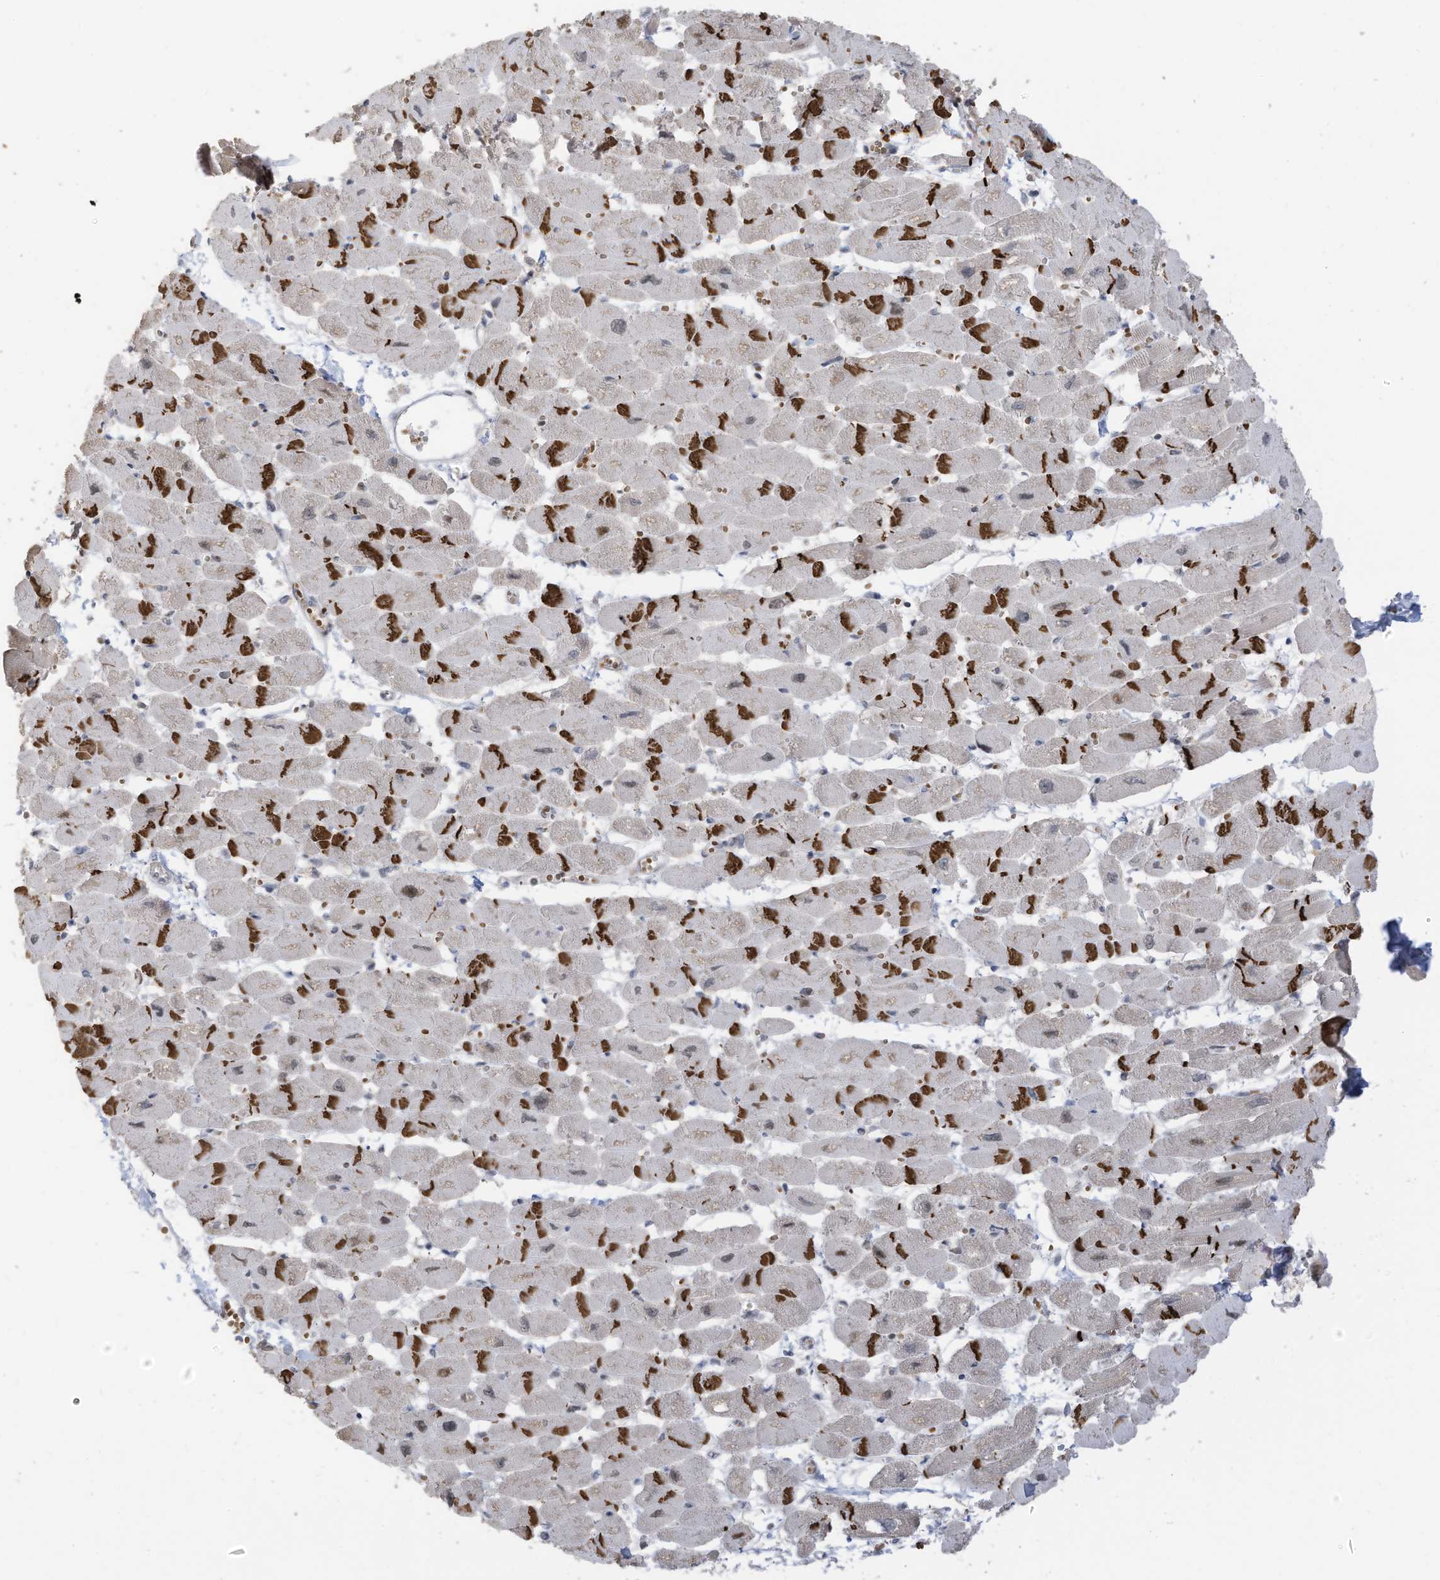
{"staining": {"intensity": "strong", "quantity": "<25%", "location": "cytoplasmic/membranous"}, "tissue": "heart muscle", "cell_type": "Cardiomyocytes", "image_type": "normal", "snomed": [{"axis": "morphology", "description": "Normal tissue, NOS"}, {"axis": "topography", "description": "Heart"}], "caption": "This photomicrograph demonstrates IHC staining of normal heart muscle, with medium strong cytoplasmic/membranous expression in approximately <25% of cardiomyocytes.", "gene": "ZCWPW2", "patient": {"sex": "female", "age": 54}}